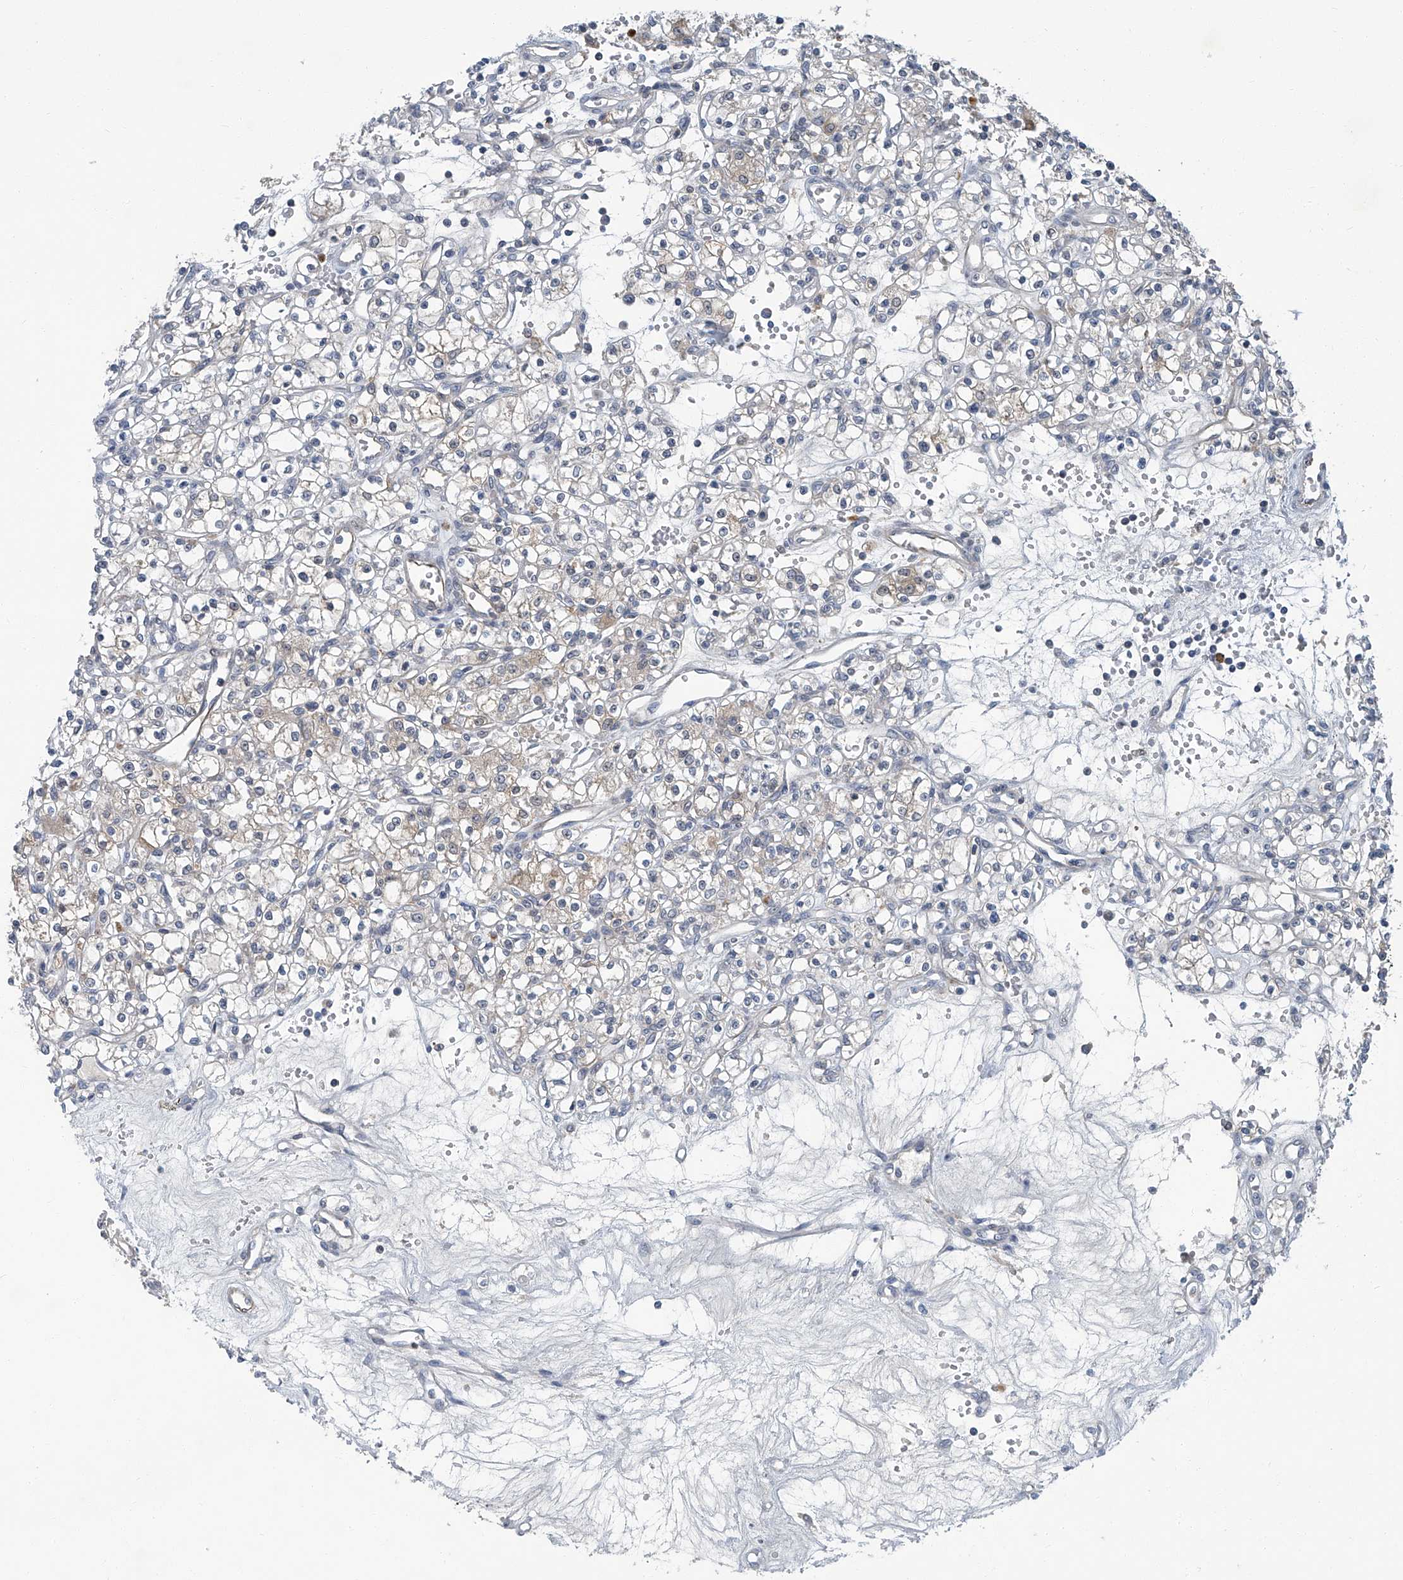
{"staining": {"intensity": "weak", "quantity": "<25%", "location": "cytoplasmic/membranous"}, "tissue": "renal cancer", "cell_type": "Tumor cells", "image_type": "cancer", "snomed": [{"axis": "morphology", "description": "Adenocarcinoma, NOS"}, {"axis": "topography", "description": "Kidney"}], "caption": "This is an immunohistochemistry (IHC) image of renal adenocarcinoma. There is no staining in tumor cells.", "gene": "AKNAD1", "patient": {"sex": "female", "age": 59}}